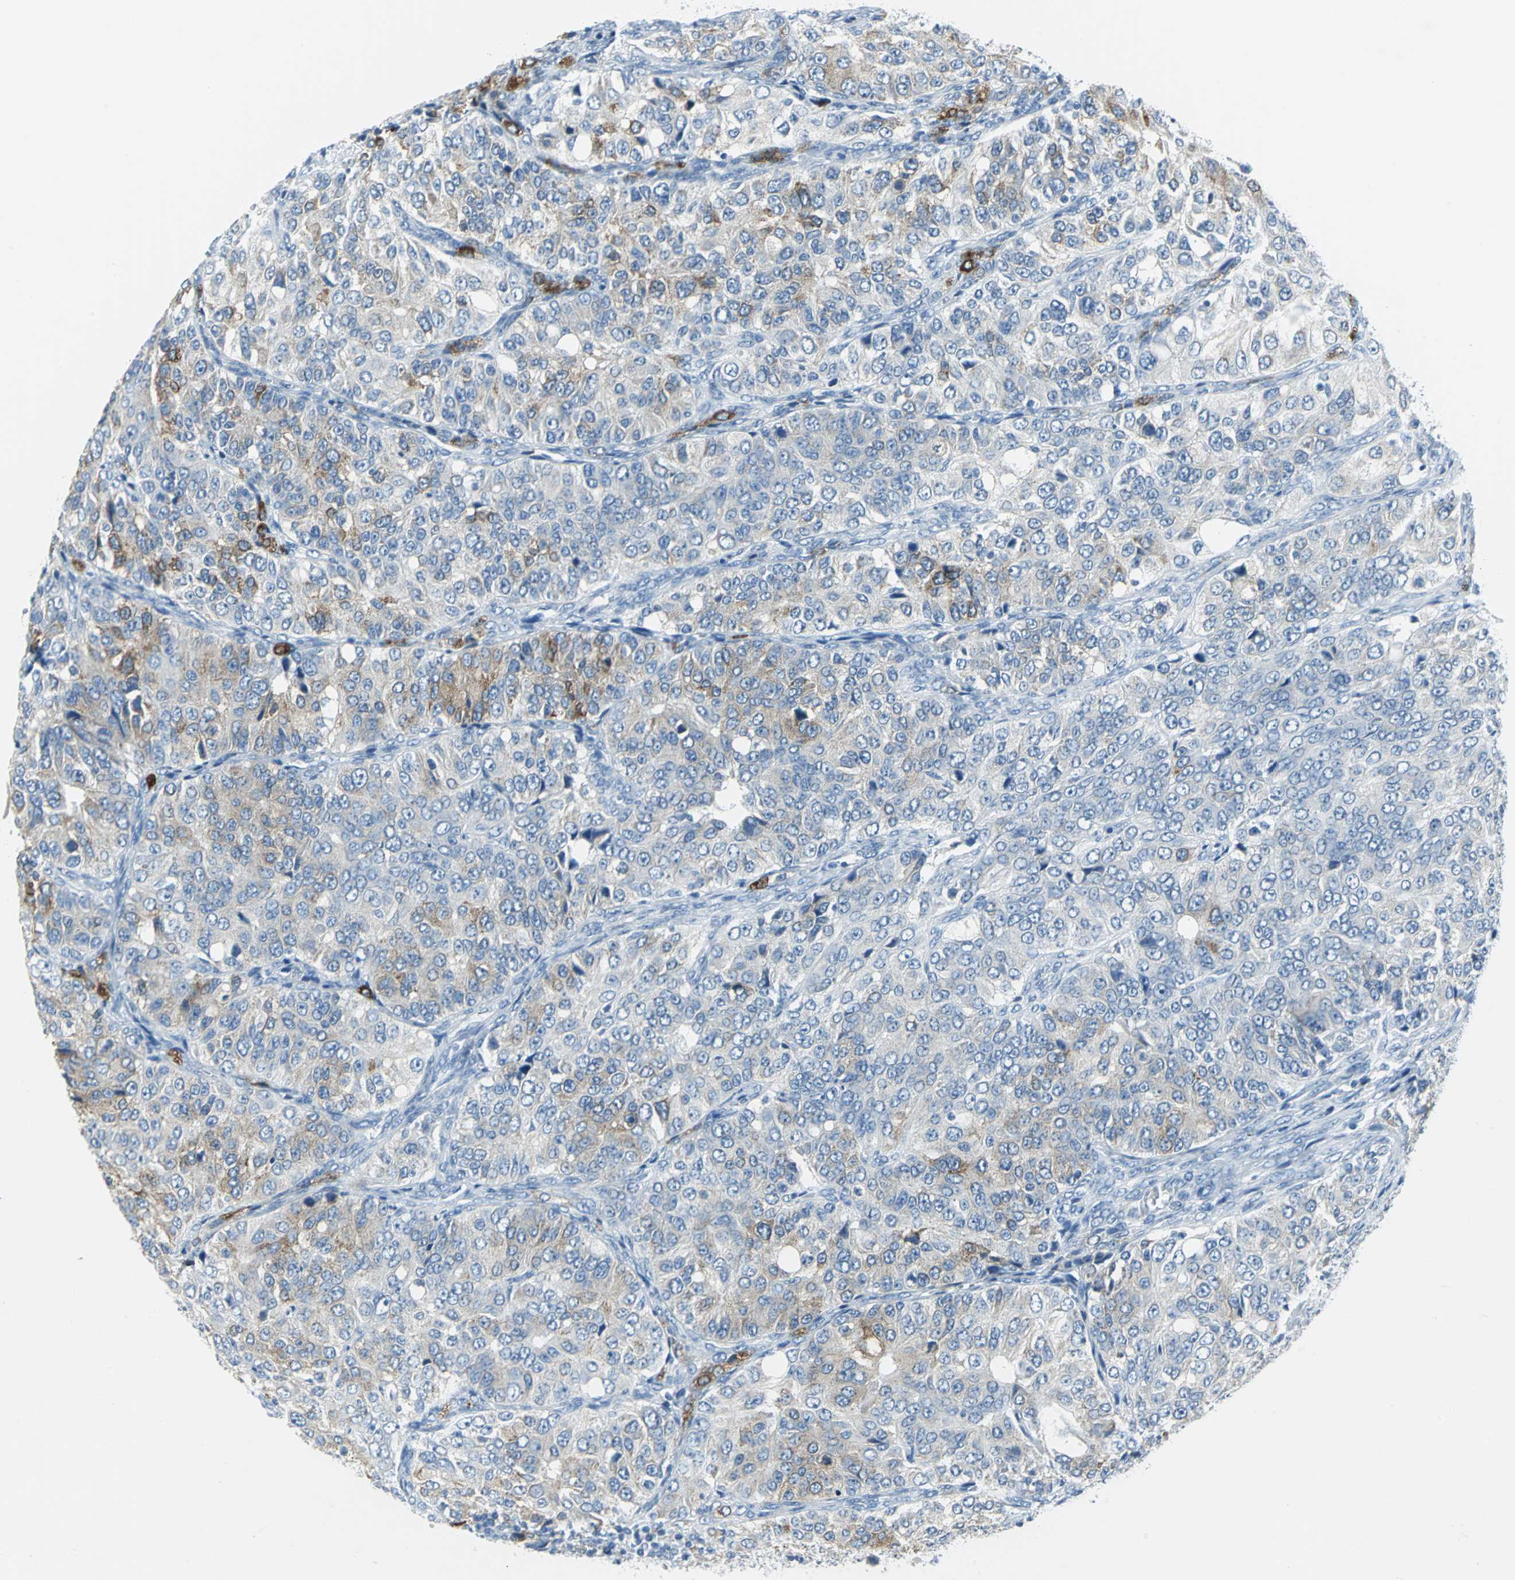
{"staining": {"intensity": "weak", "quantity": "25%-75%", "location": "cytoplasmic/membranous"}, "tissue": "ovarian cancer", "cell_type": "Tumor cells", "image_type": "cancer", "snomed": [{"axis": "morphology", "description": "Carcinoma, endometroid"}, {"axis": "topography", "description": "Ovary"}], "caption": "Weak cytoplasmic/membranous expression is present in about 25%-75% of tumor cells in ovarian cancer (endometroid carcinoma).", "gene": "CYB5A", "patient": {"sex": "female", "age": 51}}